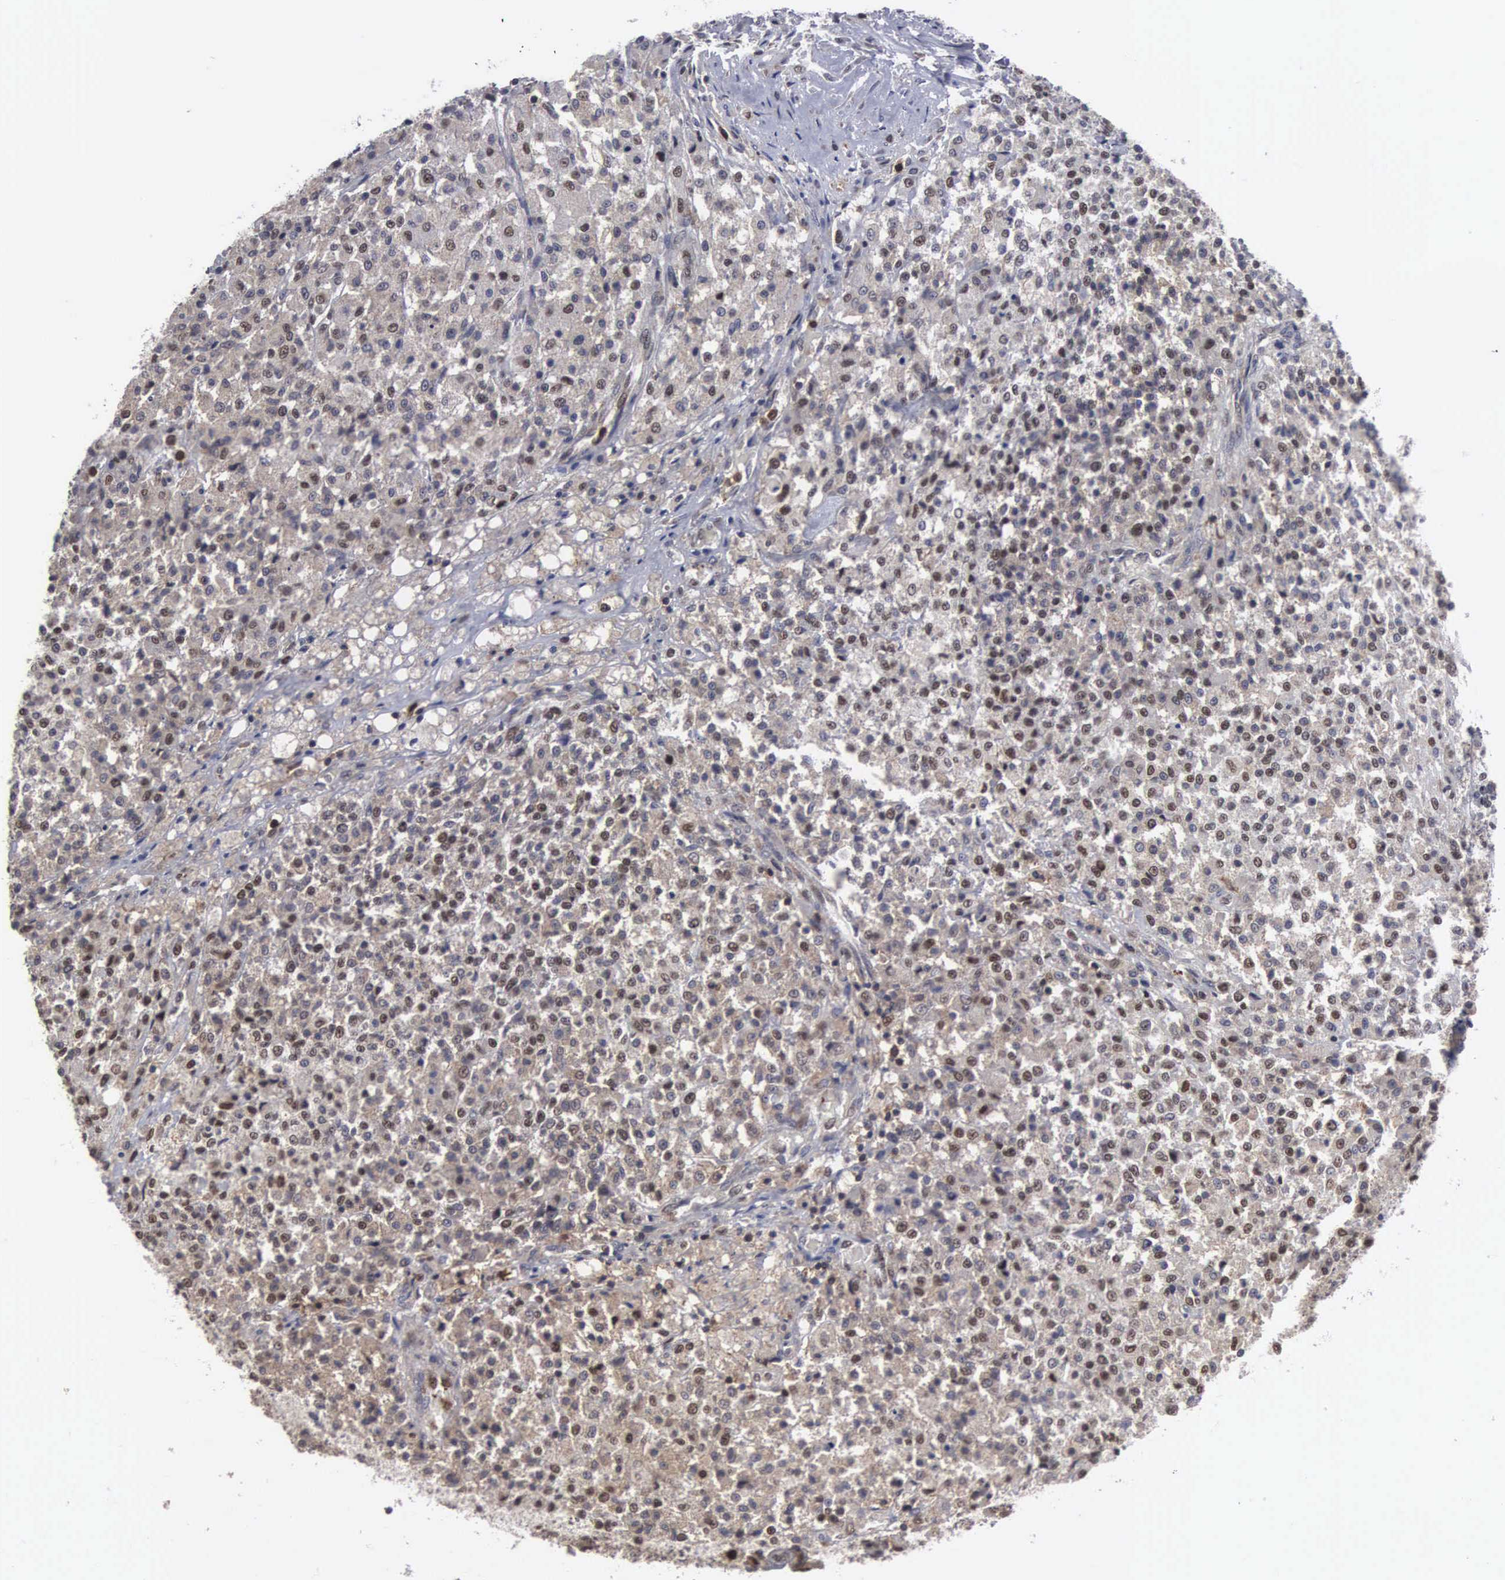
{"staining": {"intensity": "weak", "quantity": "25%-75%", "location": "nuclear"}, "tissue": "testis cancer", "cell_type": "Tumor cells", "image_type": "cancer", "snomed": [{"axis": "morphology", "description": "Seminoma, NOS"}, {"axis": "topography", "description": "Testis"}], "caption": "Weak nuclear protein staining is seen in about 25%-75% of tumor cells in testis cancer (seminoma).", "gene": "TRMT5", "patient": {"sex": "male", "age": 59}}